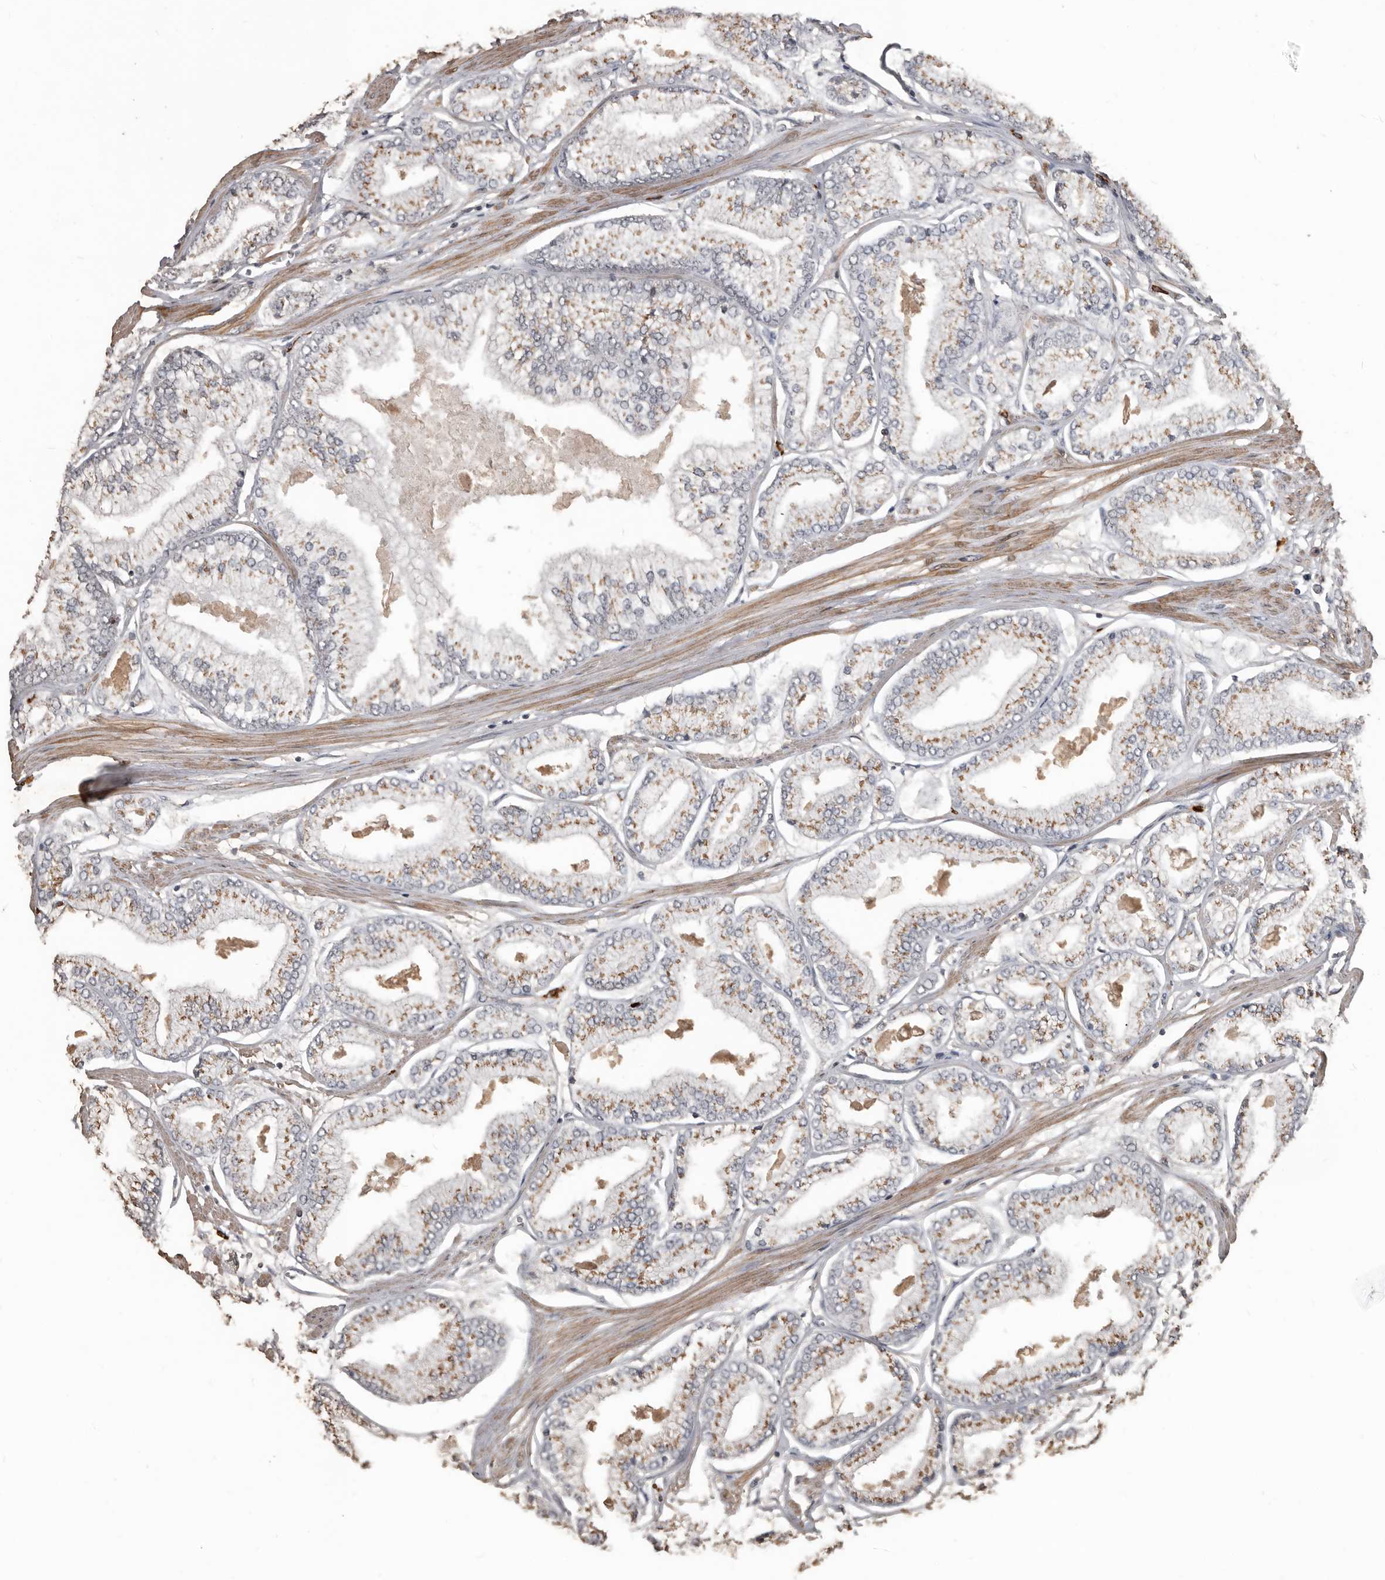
{"staining": {"intensity": "moderate", "quantity": ">75%", "location": "cytoplasmic/membranous"}, "tissue": "prostate cancer", "cell_type": "Tumor cells", "image_type": "cancer", "snomed": [{"axis": "morphology", "description": "Adenocarcinoma, Low grade"}, {"axis": "topography", "description": "Prostate"}], "caption": "A medium amount of moderate cytoplasmic/membranous positivity is identified in about >75% of tumor cells in low-grade adenocarcinoma (prostate) tissue. (DAB = brown stain, brightfield microscopy at high magnification).", "gene": "BAMBI", "patient": {"sex": "male", "age": 52}}